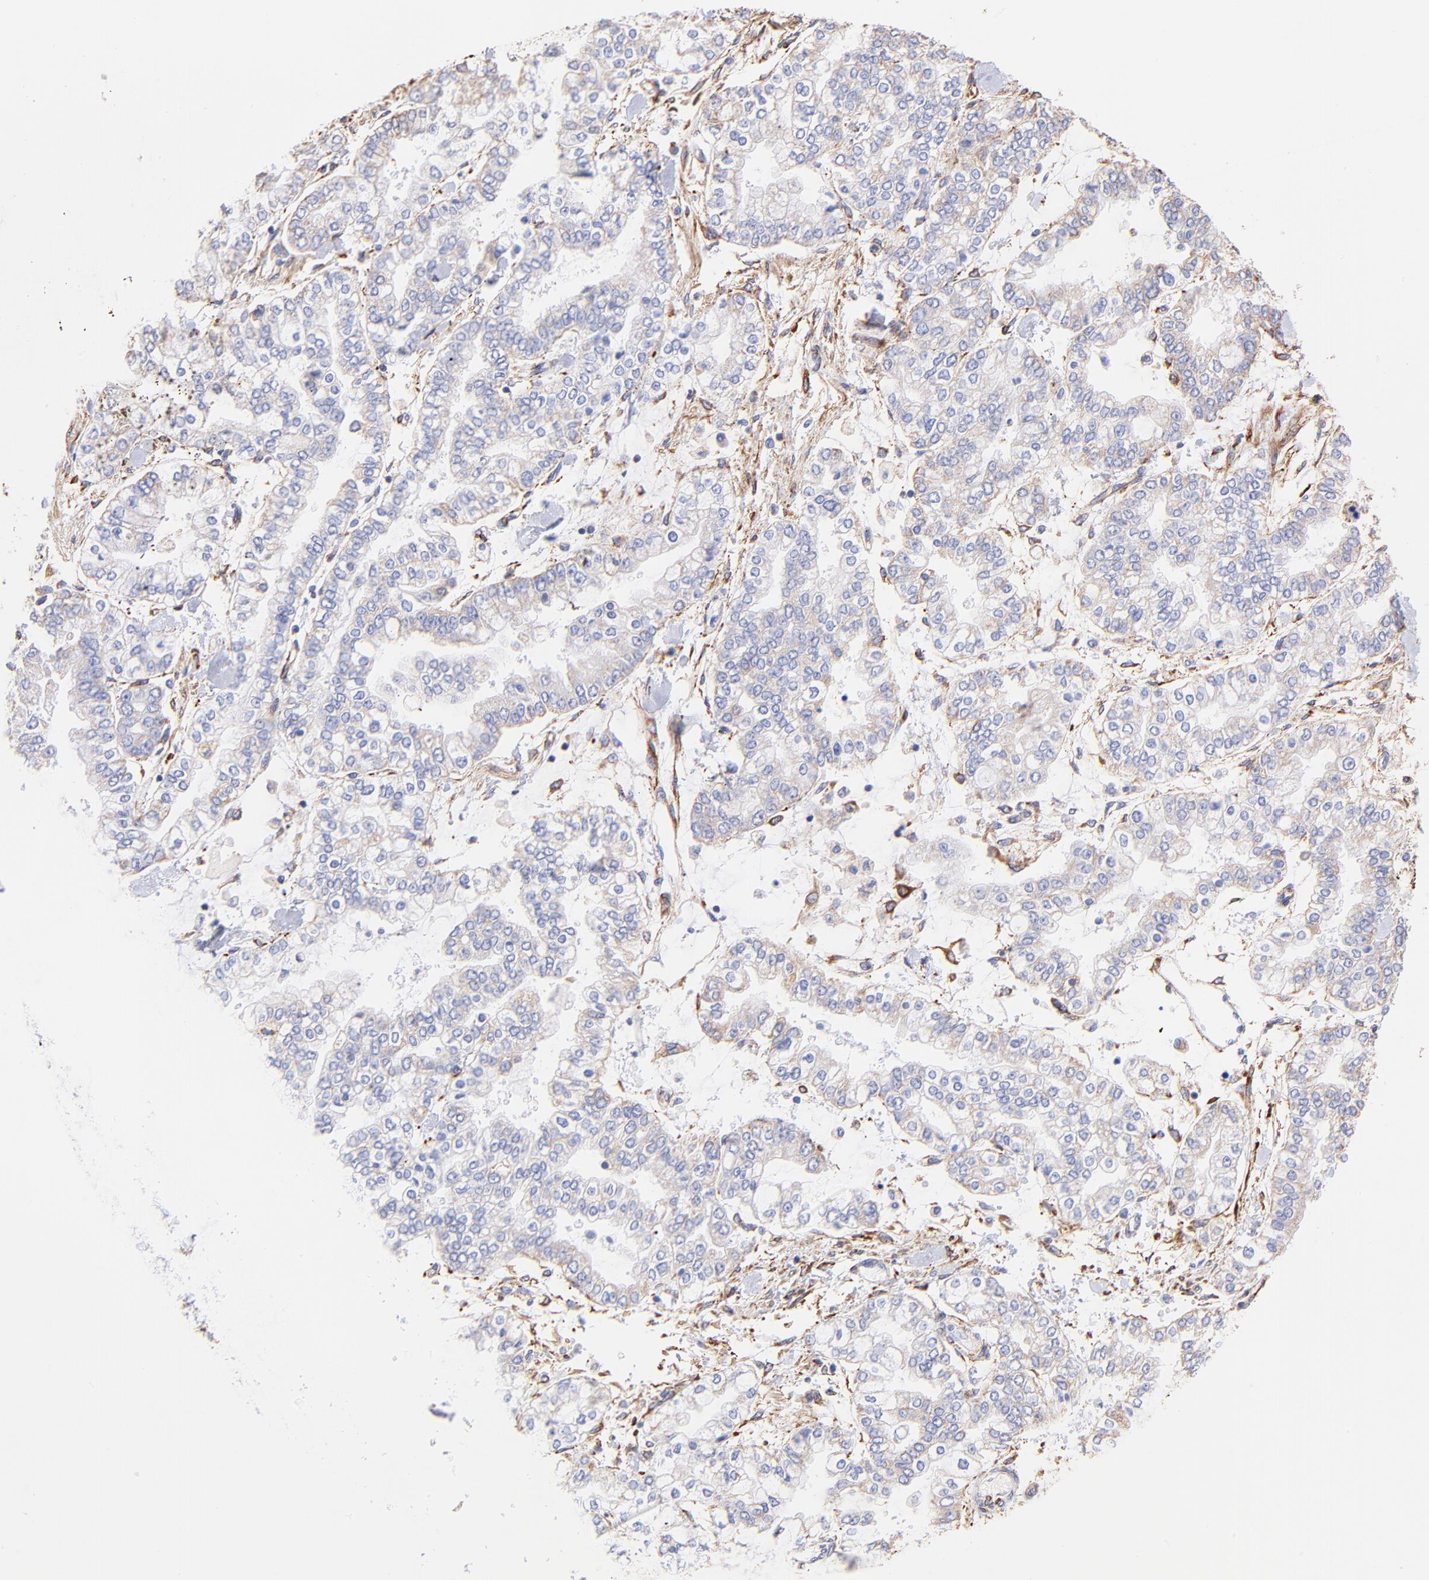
{"staining": {"intensity": "weak", "quantity": "25%-75%", "location": "cytoplasmic/membranous"}, "tissue": "stomach cancer", "cell_type": "Tumor cells", "image_type": "cancer", "snomed": [{"axis": "morphology", "description": "Normal tissue, NOS"}, {"axis": "morphology", "description": "Adenocarcinoma, NOS"}, {"axis": "topography", "description": "Stomach, upper"}, {"axis": "topography", "description": "Stomach"}], "caption": "Stomach adenocarcinoma stained for a protein displays weak cytoplasmic/membranous positivity in tumor cells.", "gene": "SPARC", "patient": {"sex": "male", "age": 76}}